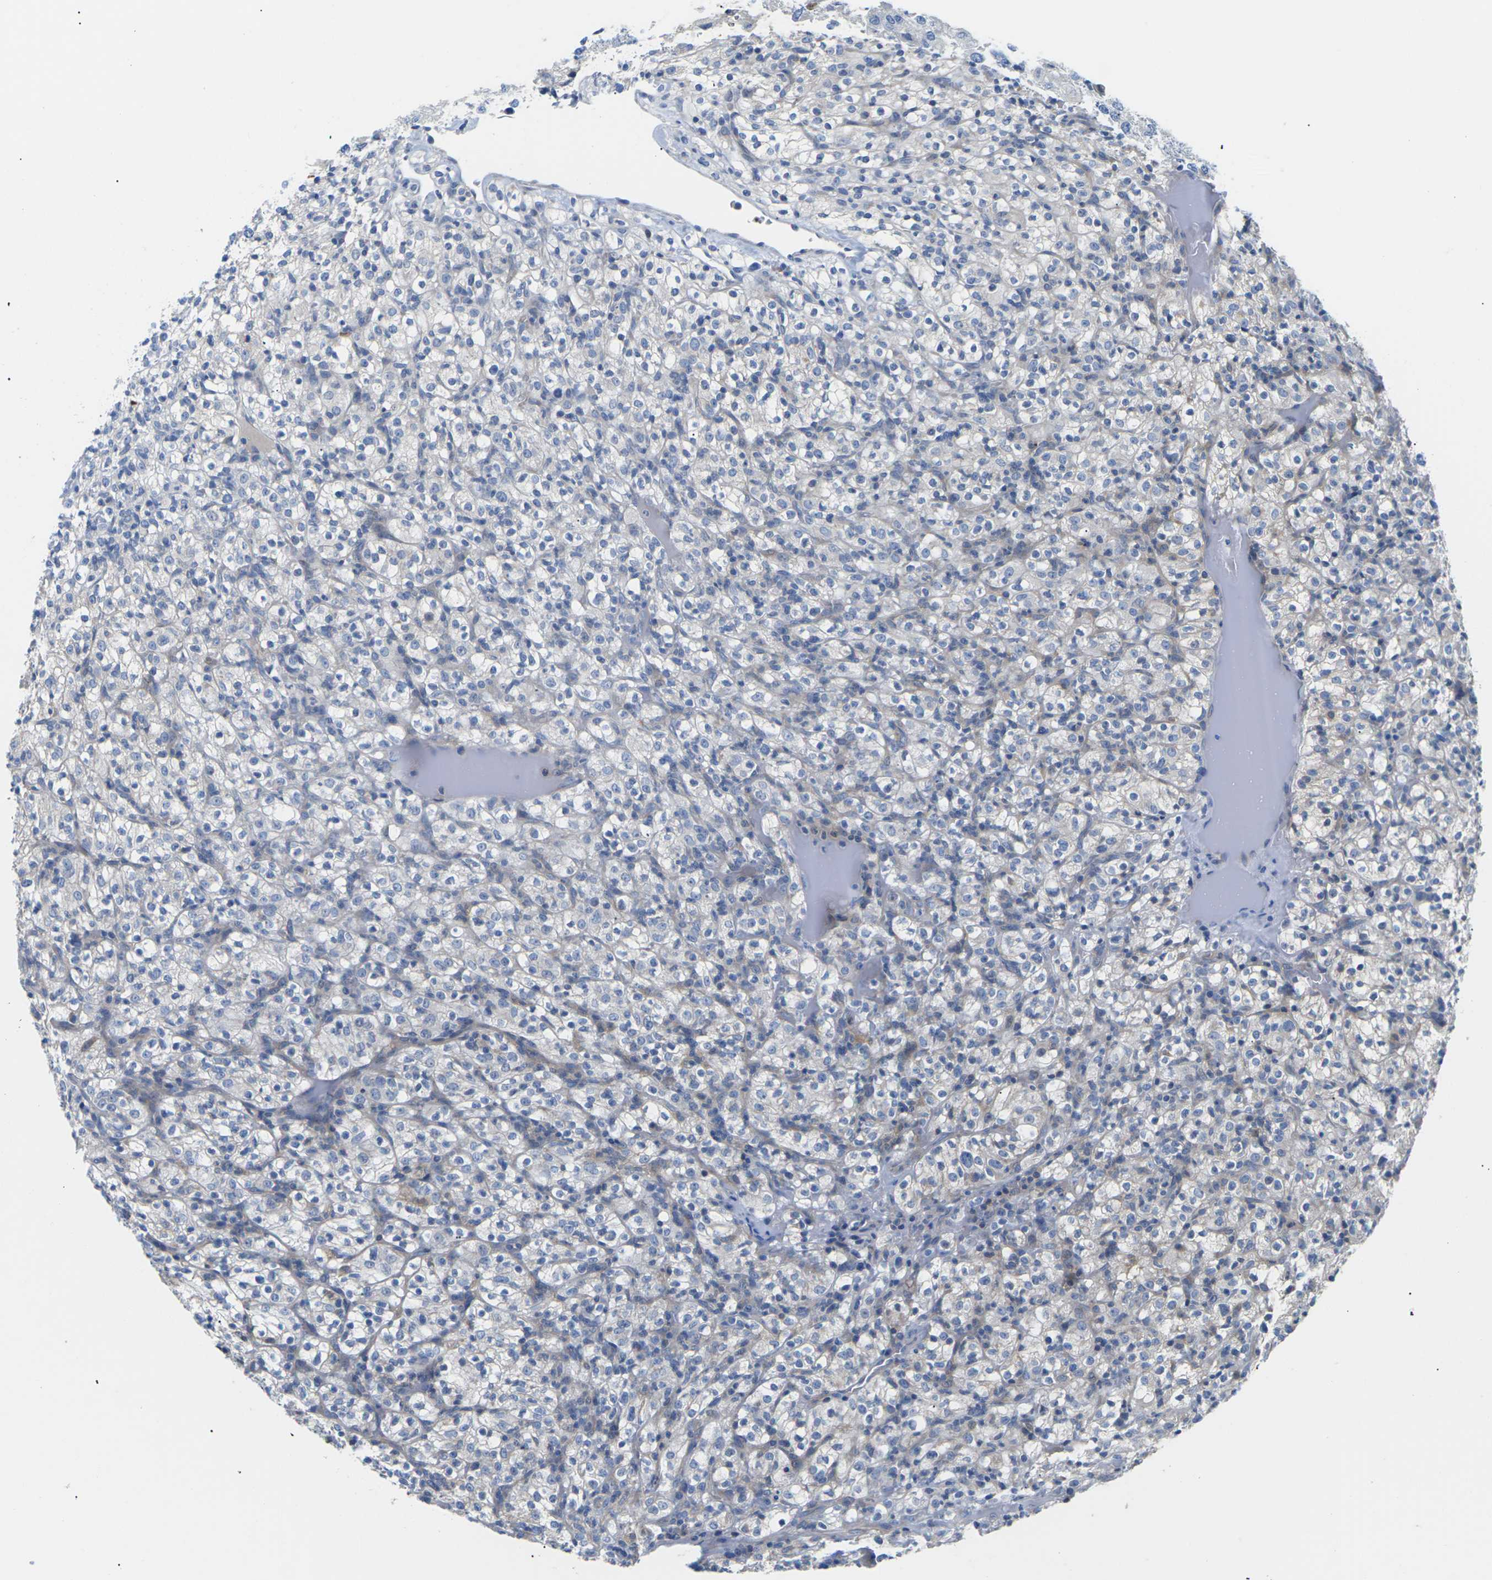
{"staining": {"intensity": "negative", "quantity": "none", "location": "none"}, "tissue": "renal cancer", "cell_type": "Tumor cells", "image_type": "cancer", "snomed": [{"axis": "morphology", "description": "Normal tissue, NOS"}, {"axis": "morphology", "description": "Adenocarcinoma, NOS"}, {"axis": "topography", "description": "Kidney"}], "caption": "The histopathology image exhibits no significant expression in tumor cells of renal cancer (adenocarcinoma).", "gene": "TMCO4", "patient": {"sex": "female", "age": 72}}